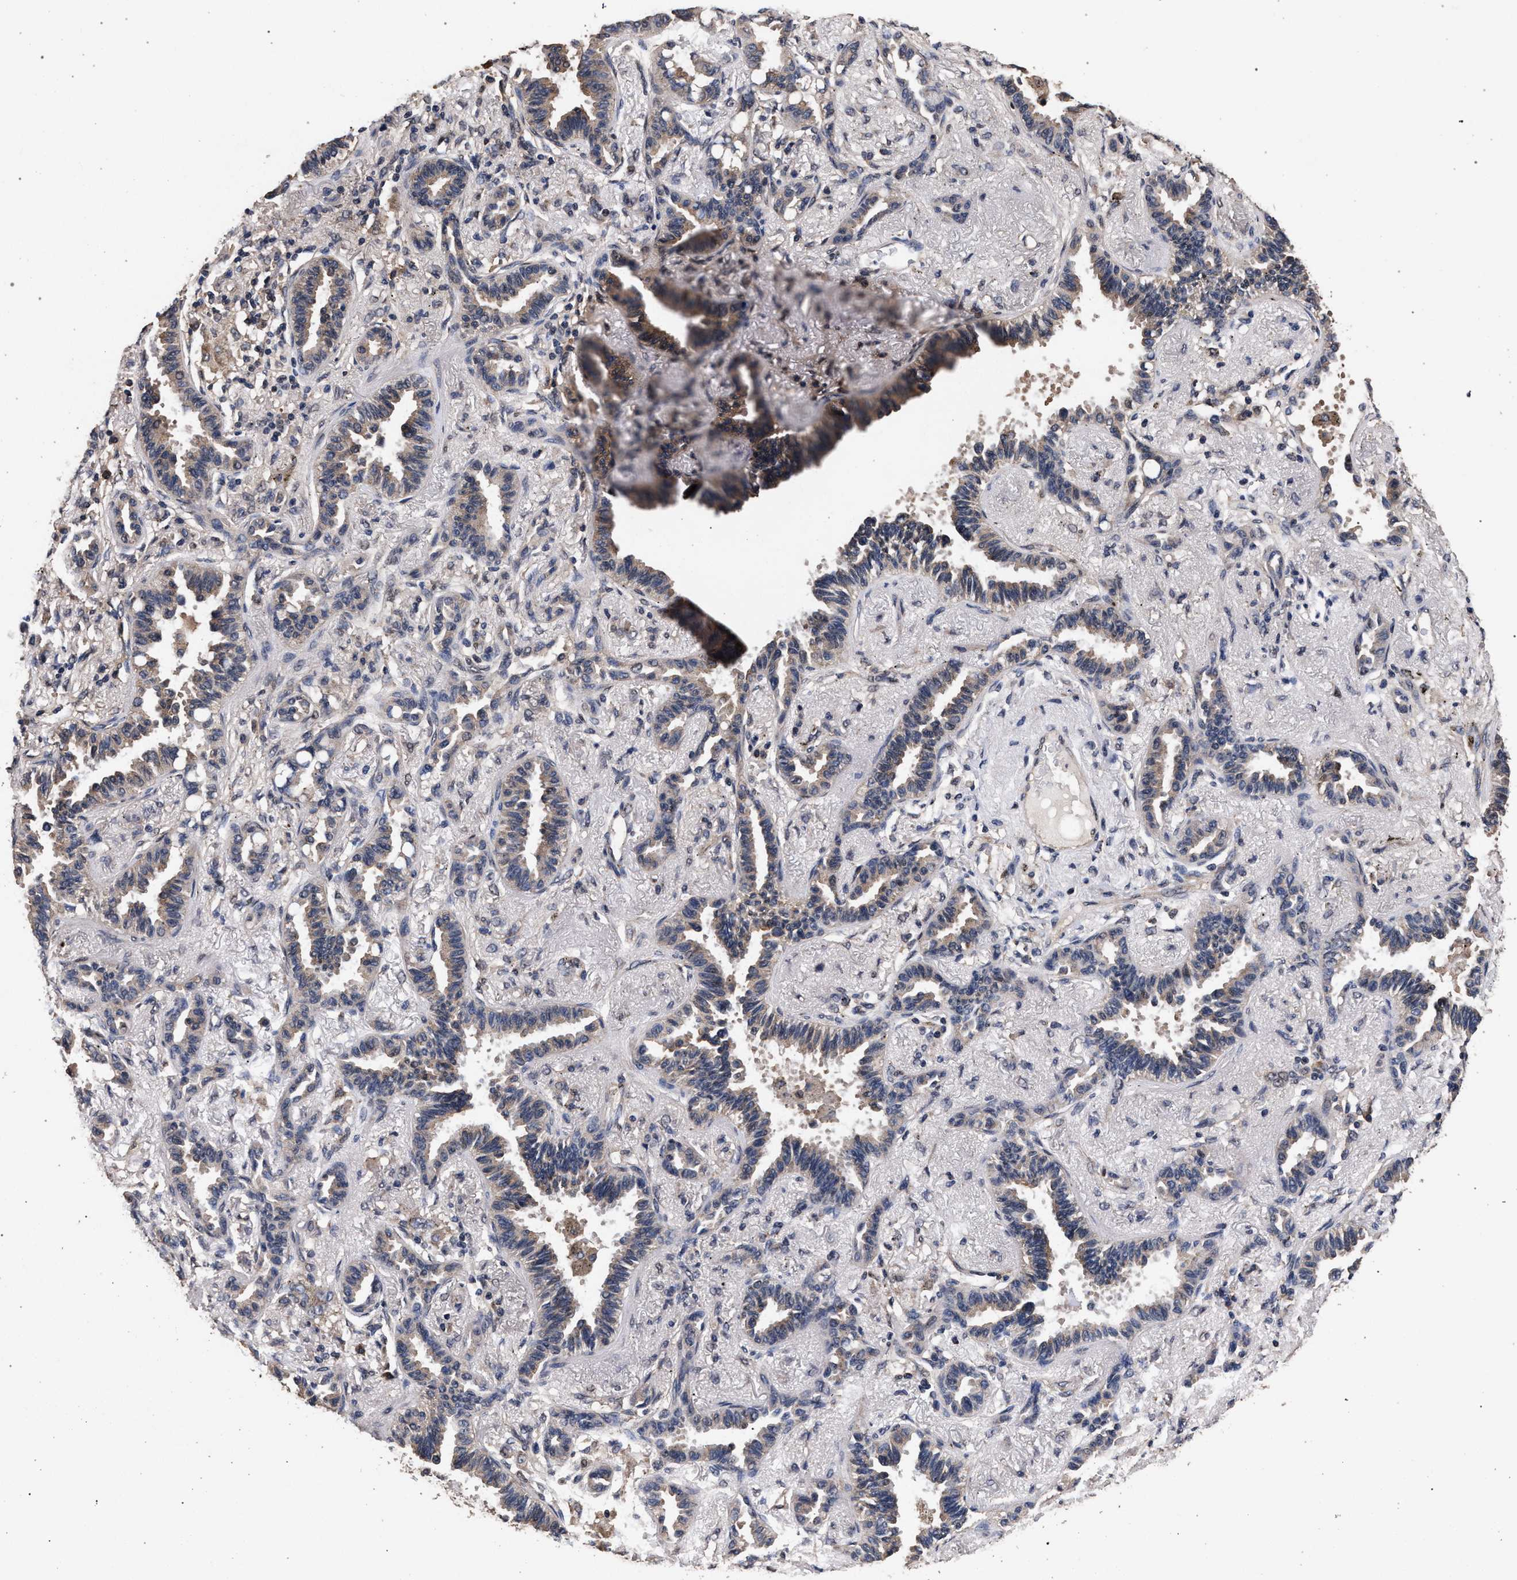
{"staining": {"intensity": "weak", "quantity": "25%-75%", "location": "cytoplasmic/membranous"}, "tissue": "lung cancer", "cell_type": "Tumor cells", "image_type": "cancer", "snomed": [{"axis": "morphology", "description": "Adenocarcinoma, NOS"}, {"axis": "topography", "description": "Lung"}], "caption": "This micrograph exhibits IHC staining of human lung cancer, with low weak cytoplasmic/membranous positivity in about 25%-75% of tumor cells.", "gene": "ACOX1", "patient": {"sex": "male", "age": 59}}